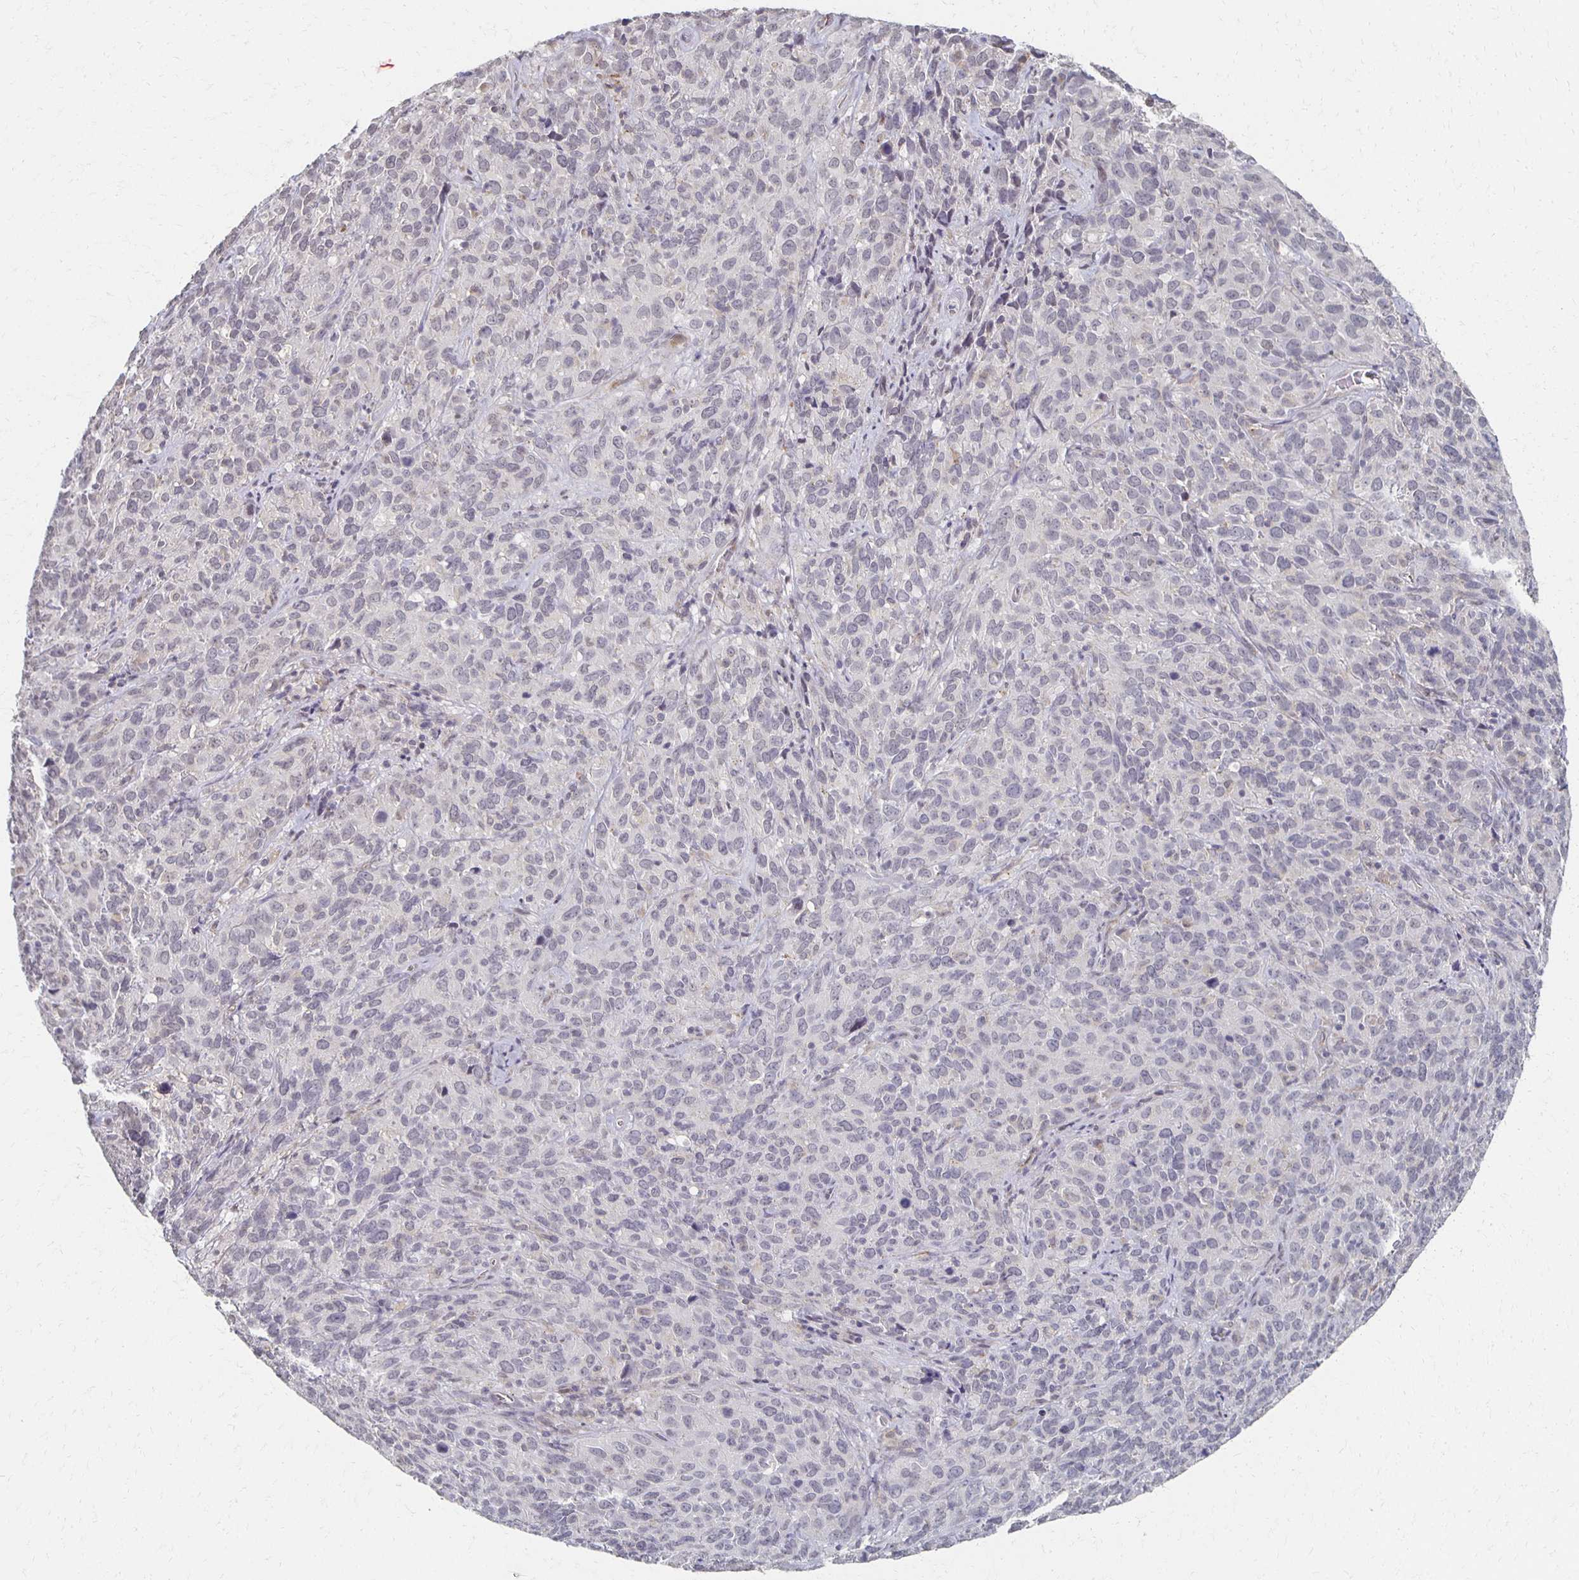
{"staining": {"intensity": "negative", "quantity": "none", "location": "none"}, "tissue": "cervical cancer", "cell_type": "Tumor cells", "image_type": "cancer", "snomed": [{"axis": "morphology", "description": "Squamous cell carcinoma, NOS"}, {"axis": "topography", "description": "Cervix"}], "caption": "High power microscopy histopathology image of an immunohistochemistry micrograph of cervical cancer (squamous cell carcinoma), revealing no significant positivity in tumor cells.", "gene": "DAB1", "patient": {"sex": "female", "age": 51}}